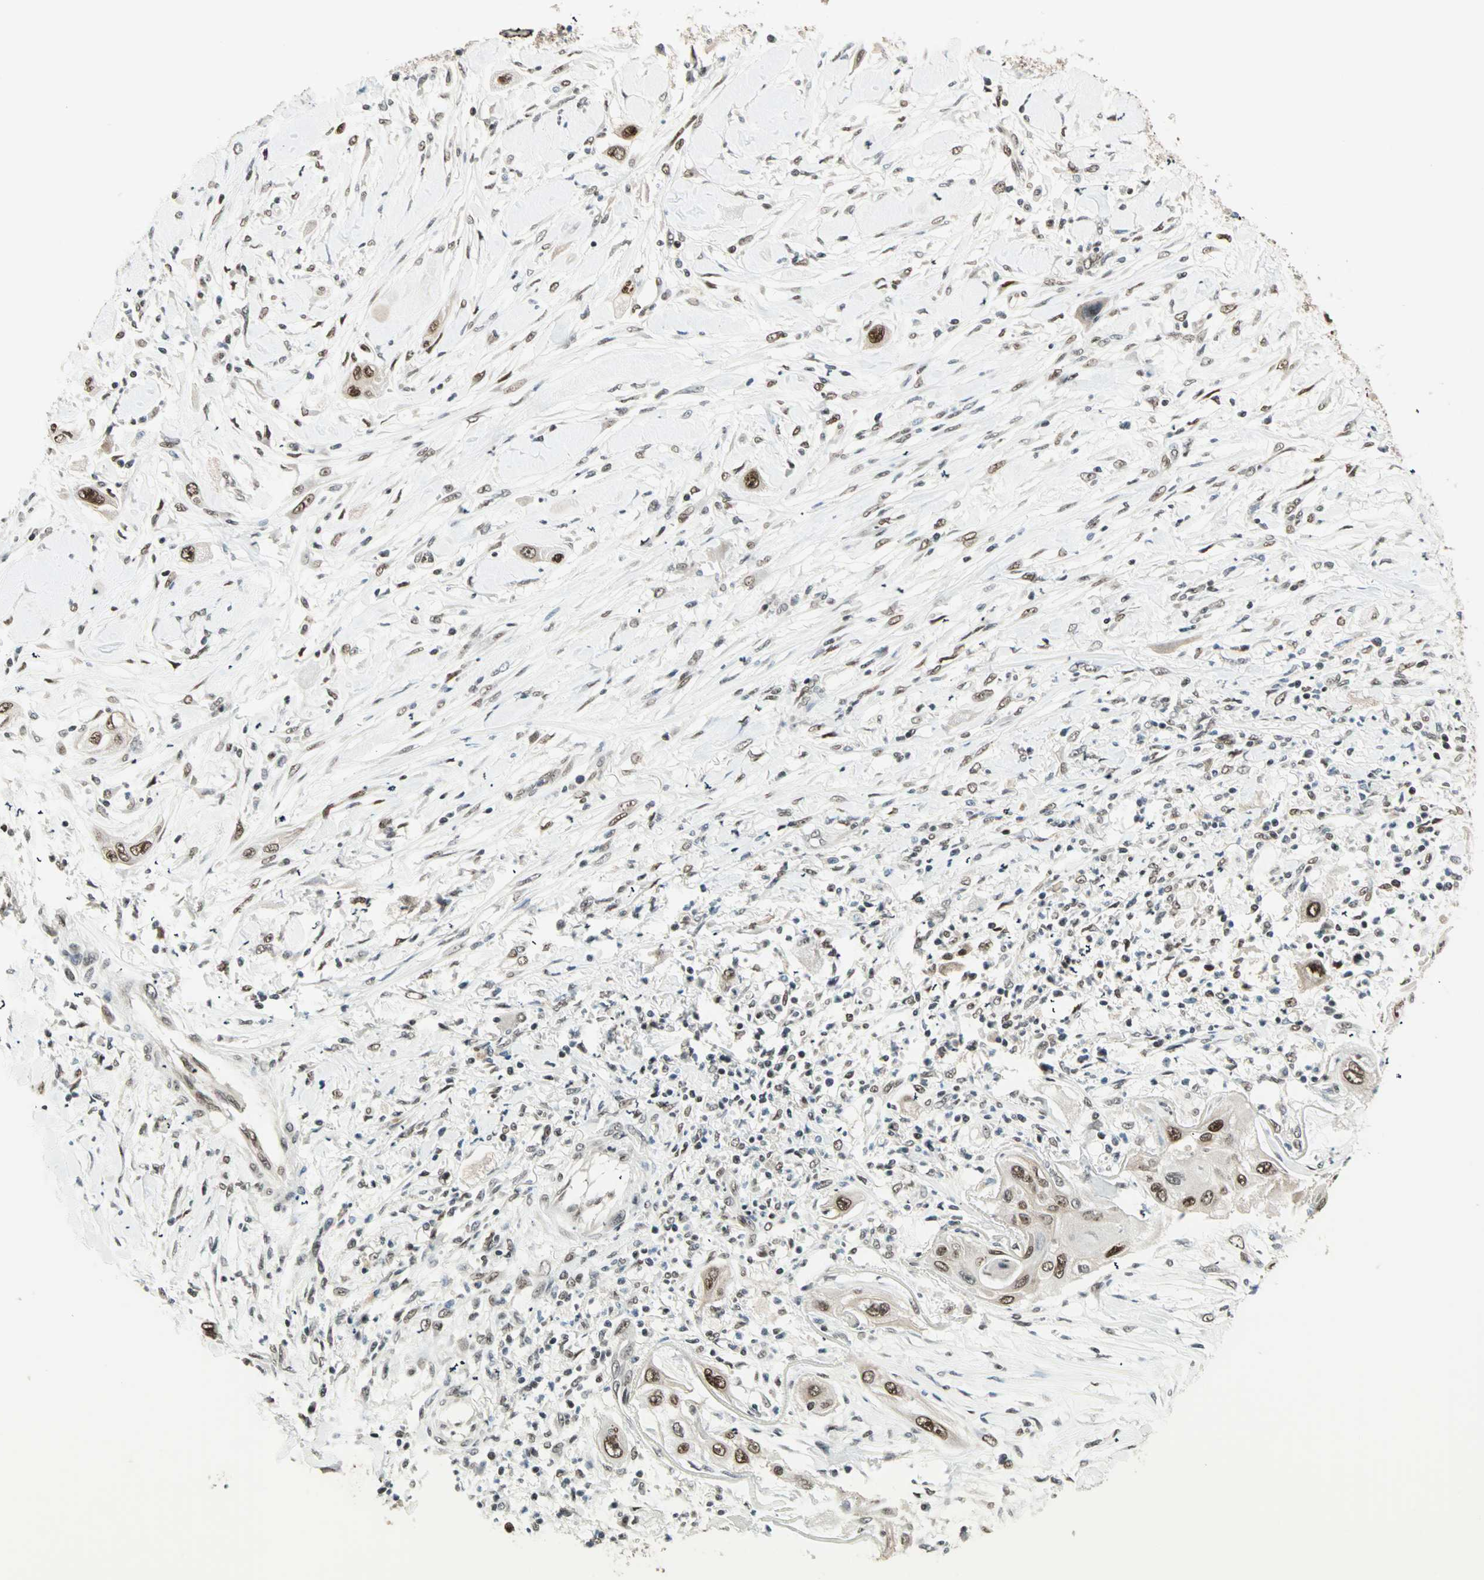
{"staining": {"intensity": "strong", "quantity": ">75%", "location": "nuclear"}, "tissue": "lung cancer", "cell_type": "Tumor cells", "image_type": "cancer", "snomed": [{"axis": "morphology", "description": "Squamous cell carcinoma, NOS"}, {"axis": "topography", "description": "Lung"}], "caption": "Tumor cells reveal high levels of strong nuclear positivity in approximately >75% of cells in lung squamous cell carcinoma.", "gene": "MDC1", "patient": {"sex": "female", "age": 47}}